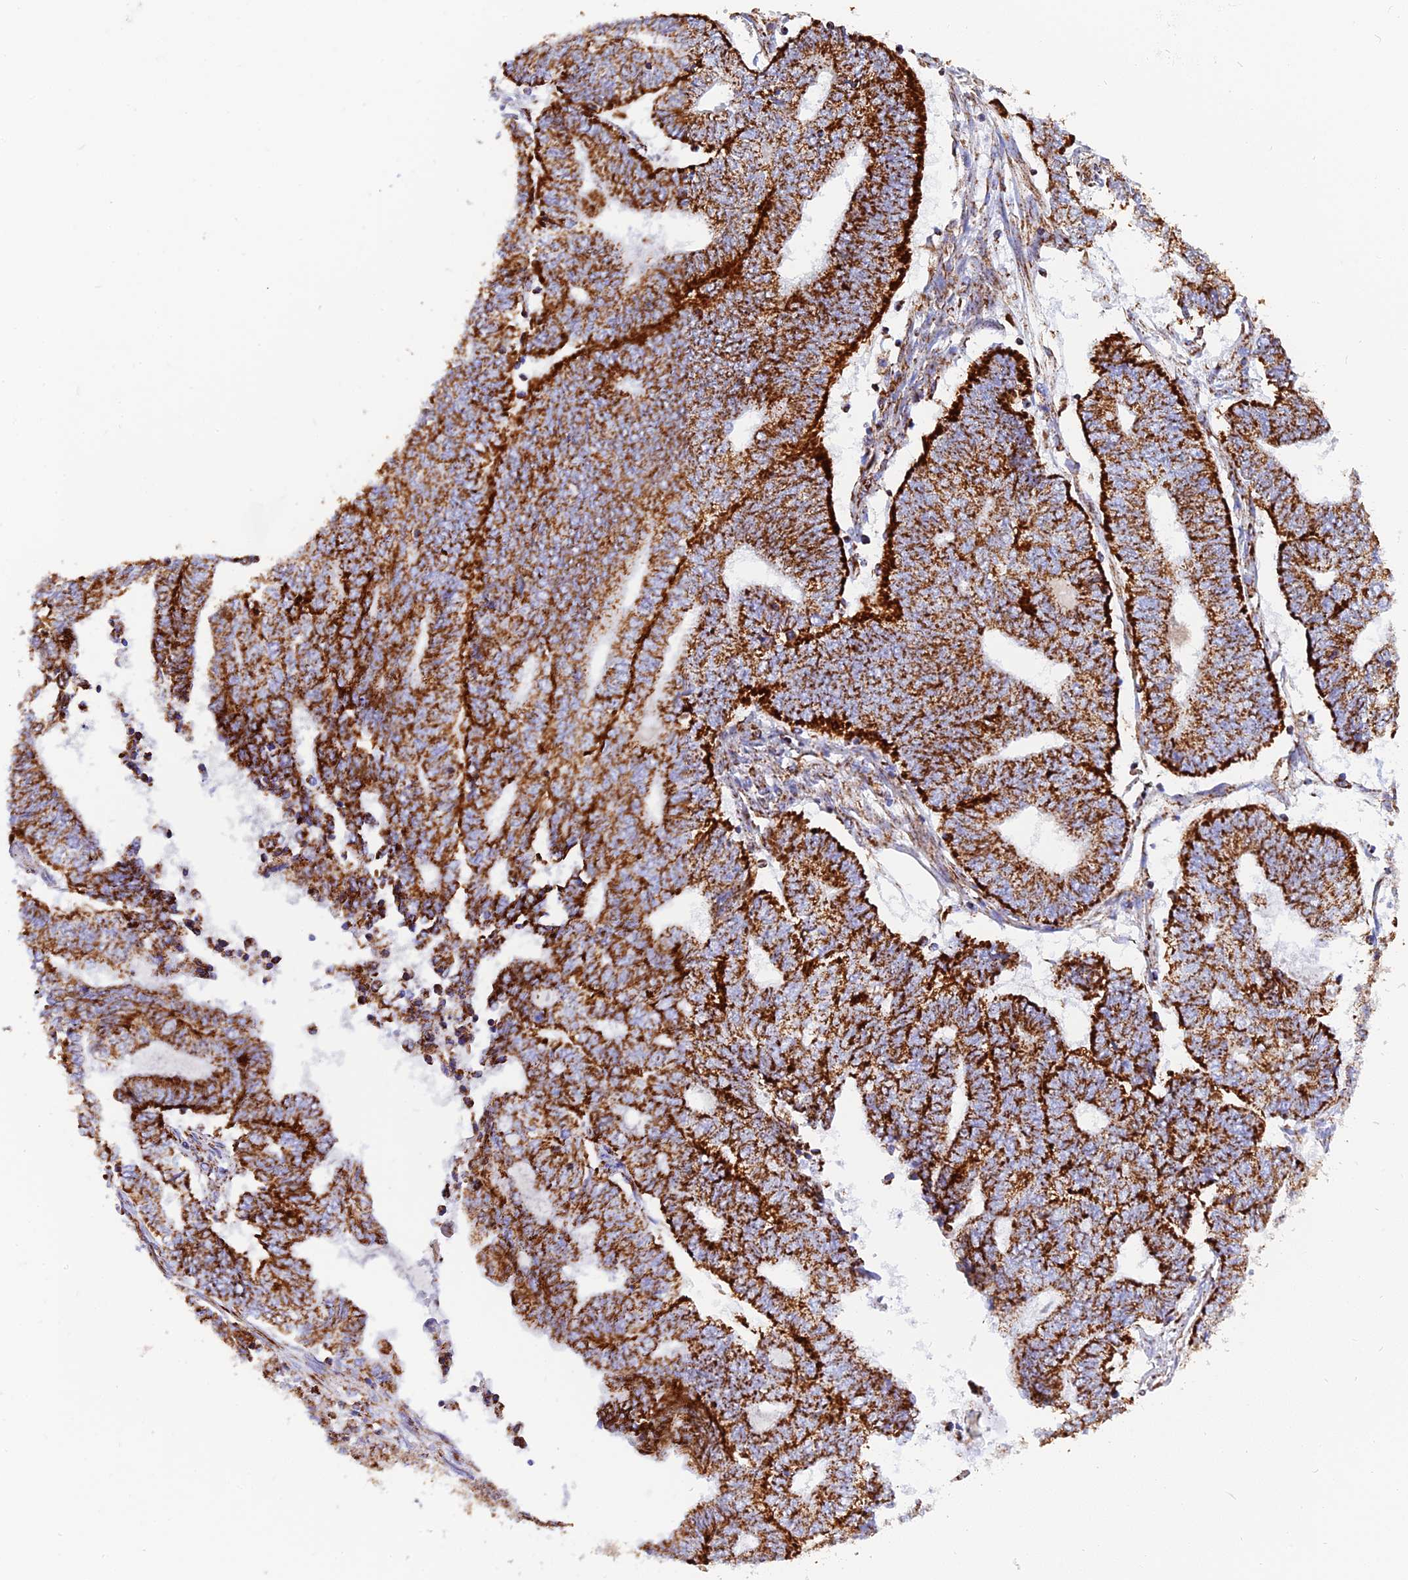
{"staining": {"intensity": "strong", "quantity": ">75%", "location": "cytoplasmic/membranous"}, "tissue": "endometrial cancer", "cell_type": "Tumor cells", "image_type": "cancer", "snomed": [{"axis": "morphology", "description": "Adenocarcinoma, NOS"}, {"axis": "topography", "description": "Uterus"}, {"axis": "topography", "description": "Endometrium"}], "caption": "Human endometrial adenocarcinoma stained with a brown dye exhibits strong cytoplasmic/membranous positive staining in approximately >75% of tumor cells.", "gene": "NDUFB6", "patient": {"sex": "female", "age": 70}}